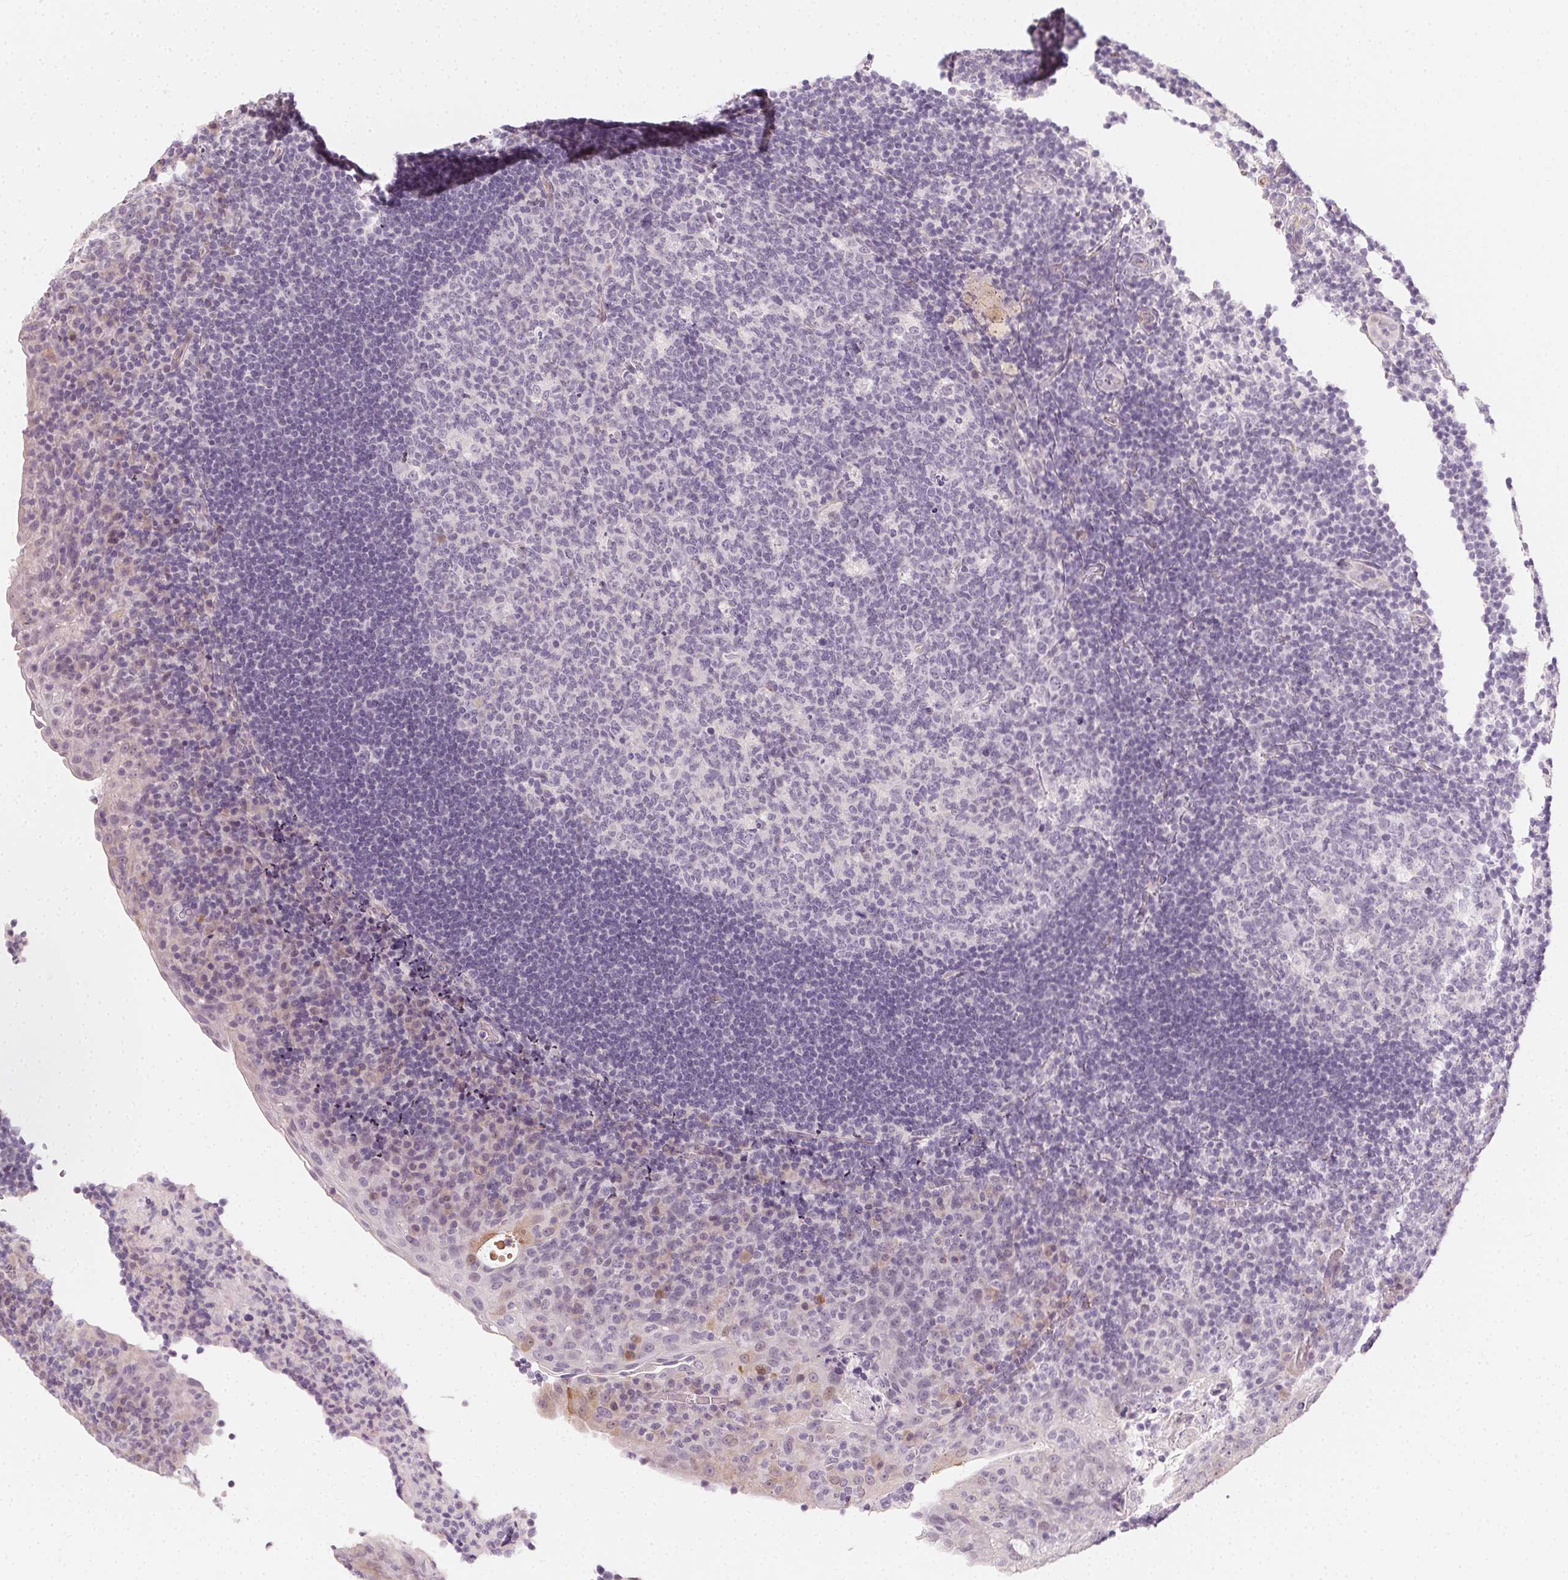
{"staining": {"intensity": "negative", "quantity": "none", "location": "none"}, "tissue": "tonsil", "cell_type": "Germinal center cells", "image_type": "normal", "snomed": [{"axis": "morphology", "description": "Normal tissue, NOS"}, {"axis": "topography", "description": "Tonsil"}], "caption": "Protein analysis of benign tonsil reveals no significant staining in germinal center cells.", "gene": "CCDC96", "patient": {"sex": "male", "age": 17}}